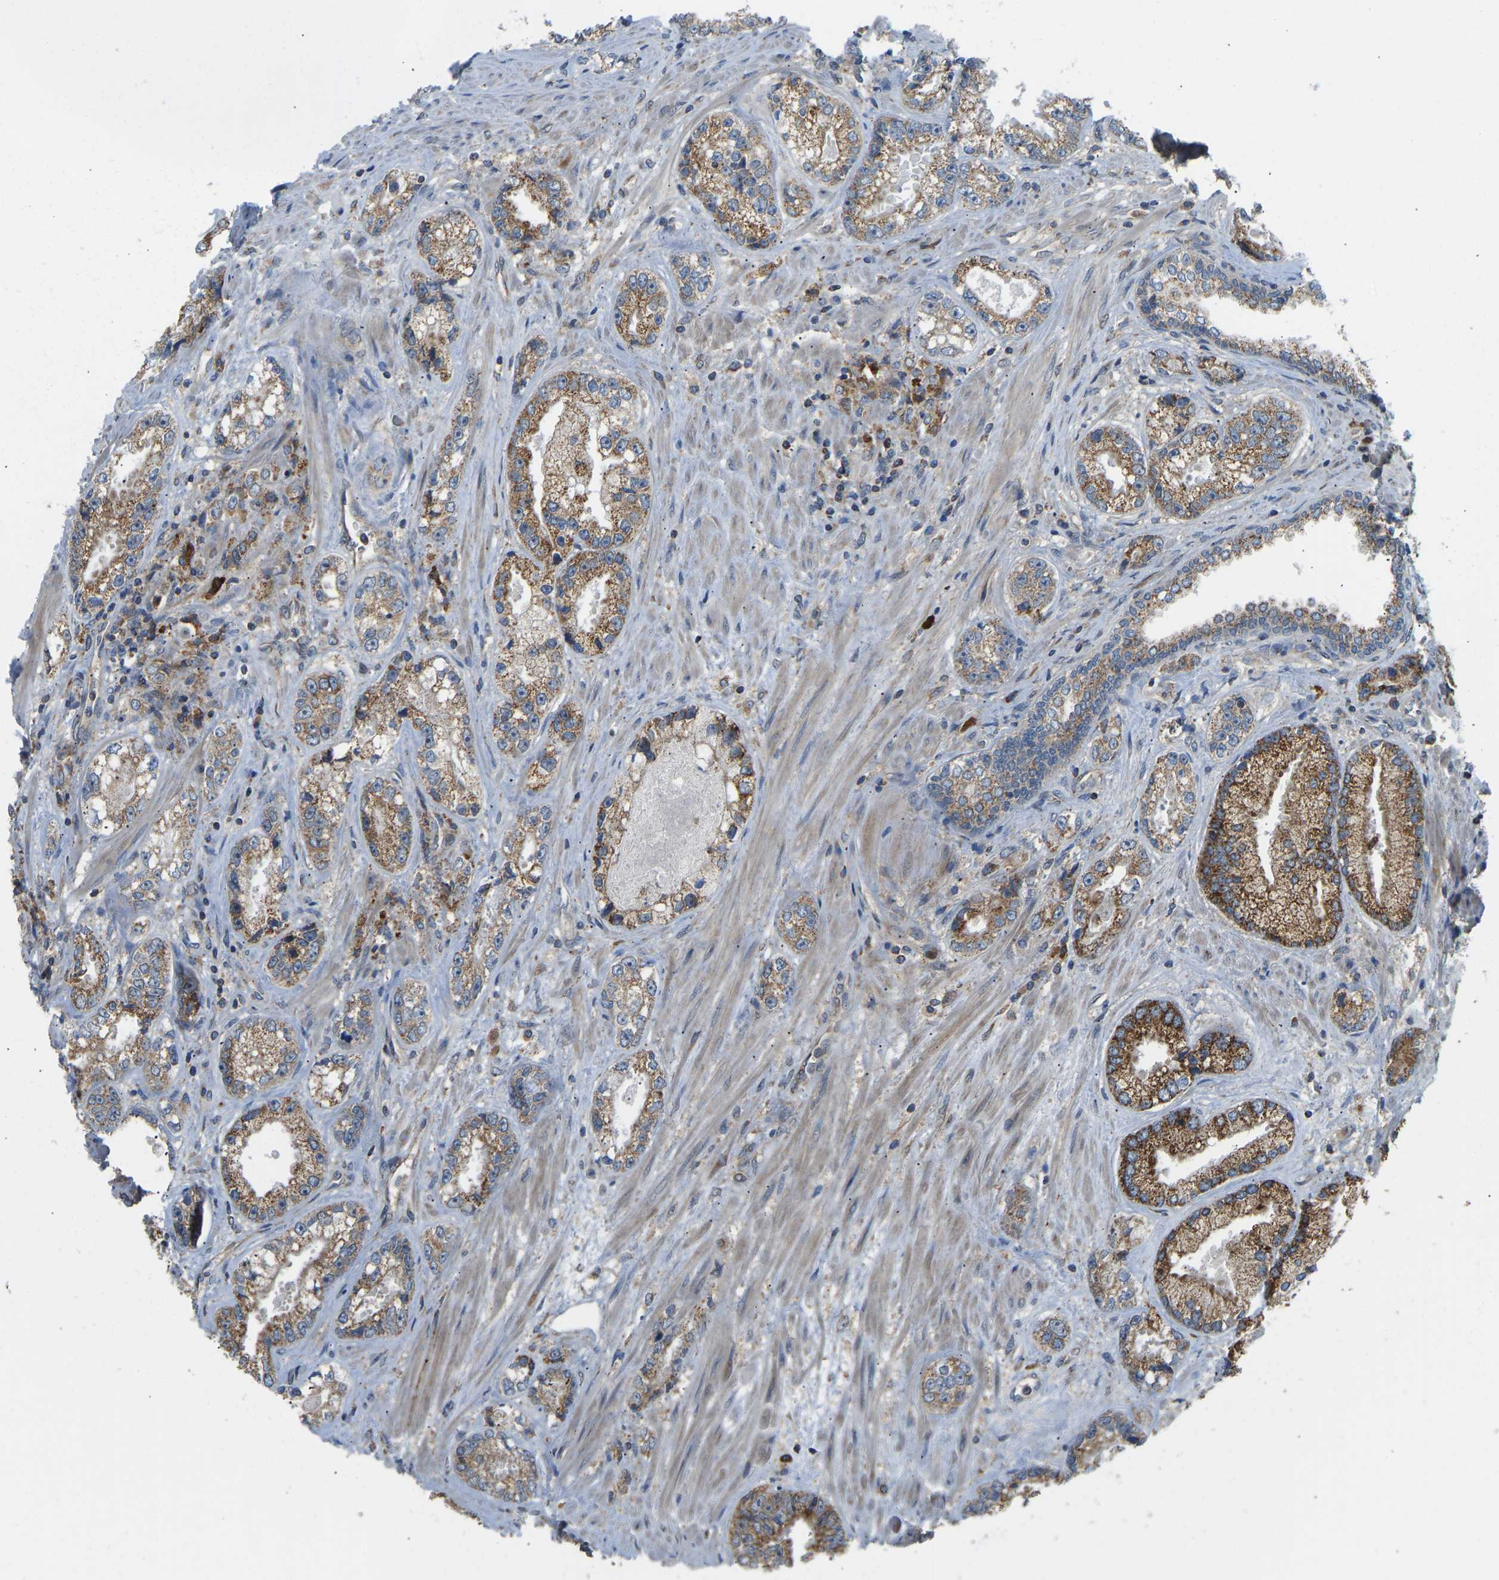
{"staining": {"intensity": "moderate", "quantity": ">75%", "location": "cytoplasmic/membranous"}, "tissue": "prostate cancer", "cell_type": "Tumor cells", "image_type": "cancer", "snomed": [{"axis": "morphology", "description": "Adenocarcinoma, High grade"}, {"axis": "topography", "description": "Prostate"}], "caption": "Immunohistochemistry (DAB) staining of human high-grade adenocarcinoma (prostate) shows moderate cytoplasmic/membranous protein positivity in approximately >75% of tumor cells.", "gene": "RBP1", "patient": {"sex": "male", "age": 61}}